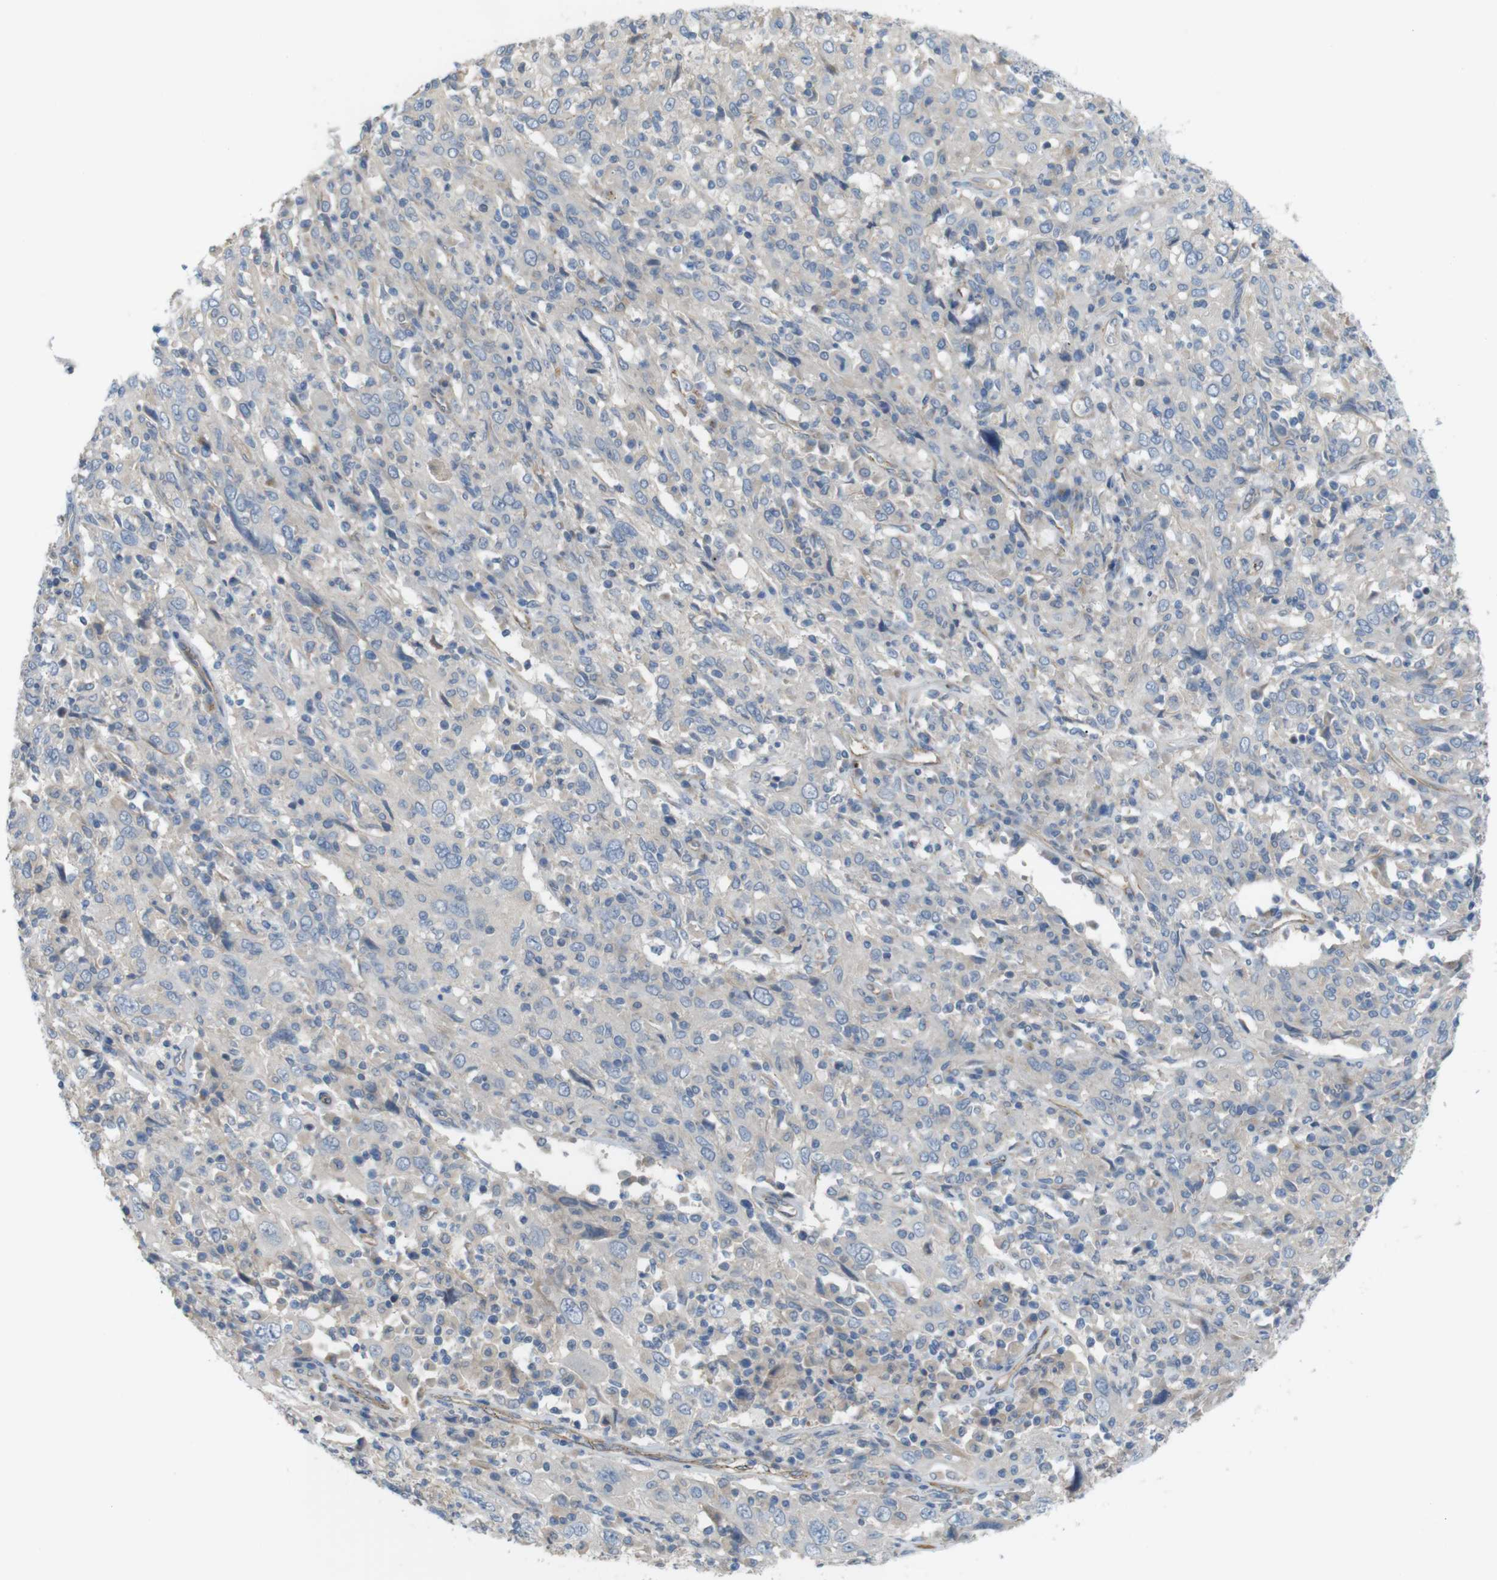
{"staining": {"intensity": "weak", "quantity": "25%-75%", "location": "cytoplasmic/membranous"}, "tissue": "cervical cancer", "cell_type": "Tumor cells", "image_type": "cancer", "snomed": [{"axis": "morphology", "description": "Squamous cell carcinoma, NOS"}, {"axis": "topography", "description": "Cervix"}], "caption": "DAB (3,3'-diaminobenzidine) immunohistochemical staining of human squamous cell carcinoma (cervical) demonstrates weak cytoplasmic/membranous protein staining in about 25%-75% of tumor cells.", "gene": "BVES", "patient": {"sex": "female", "age": 46}}